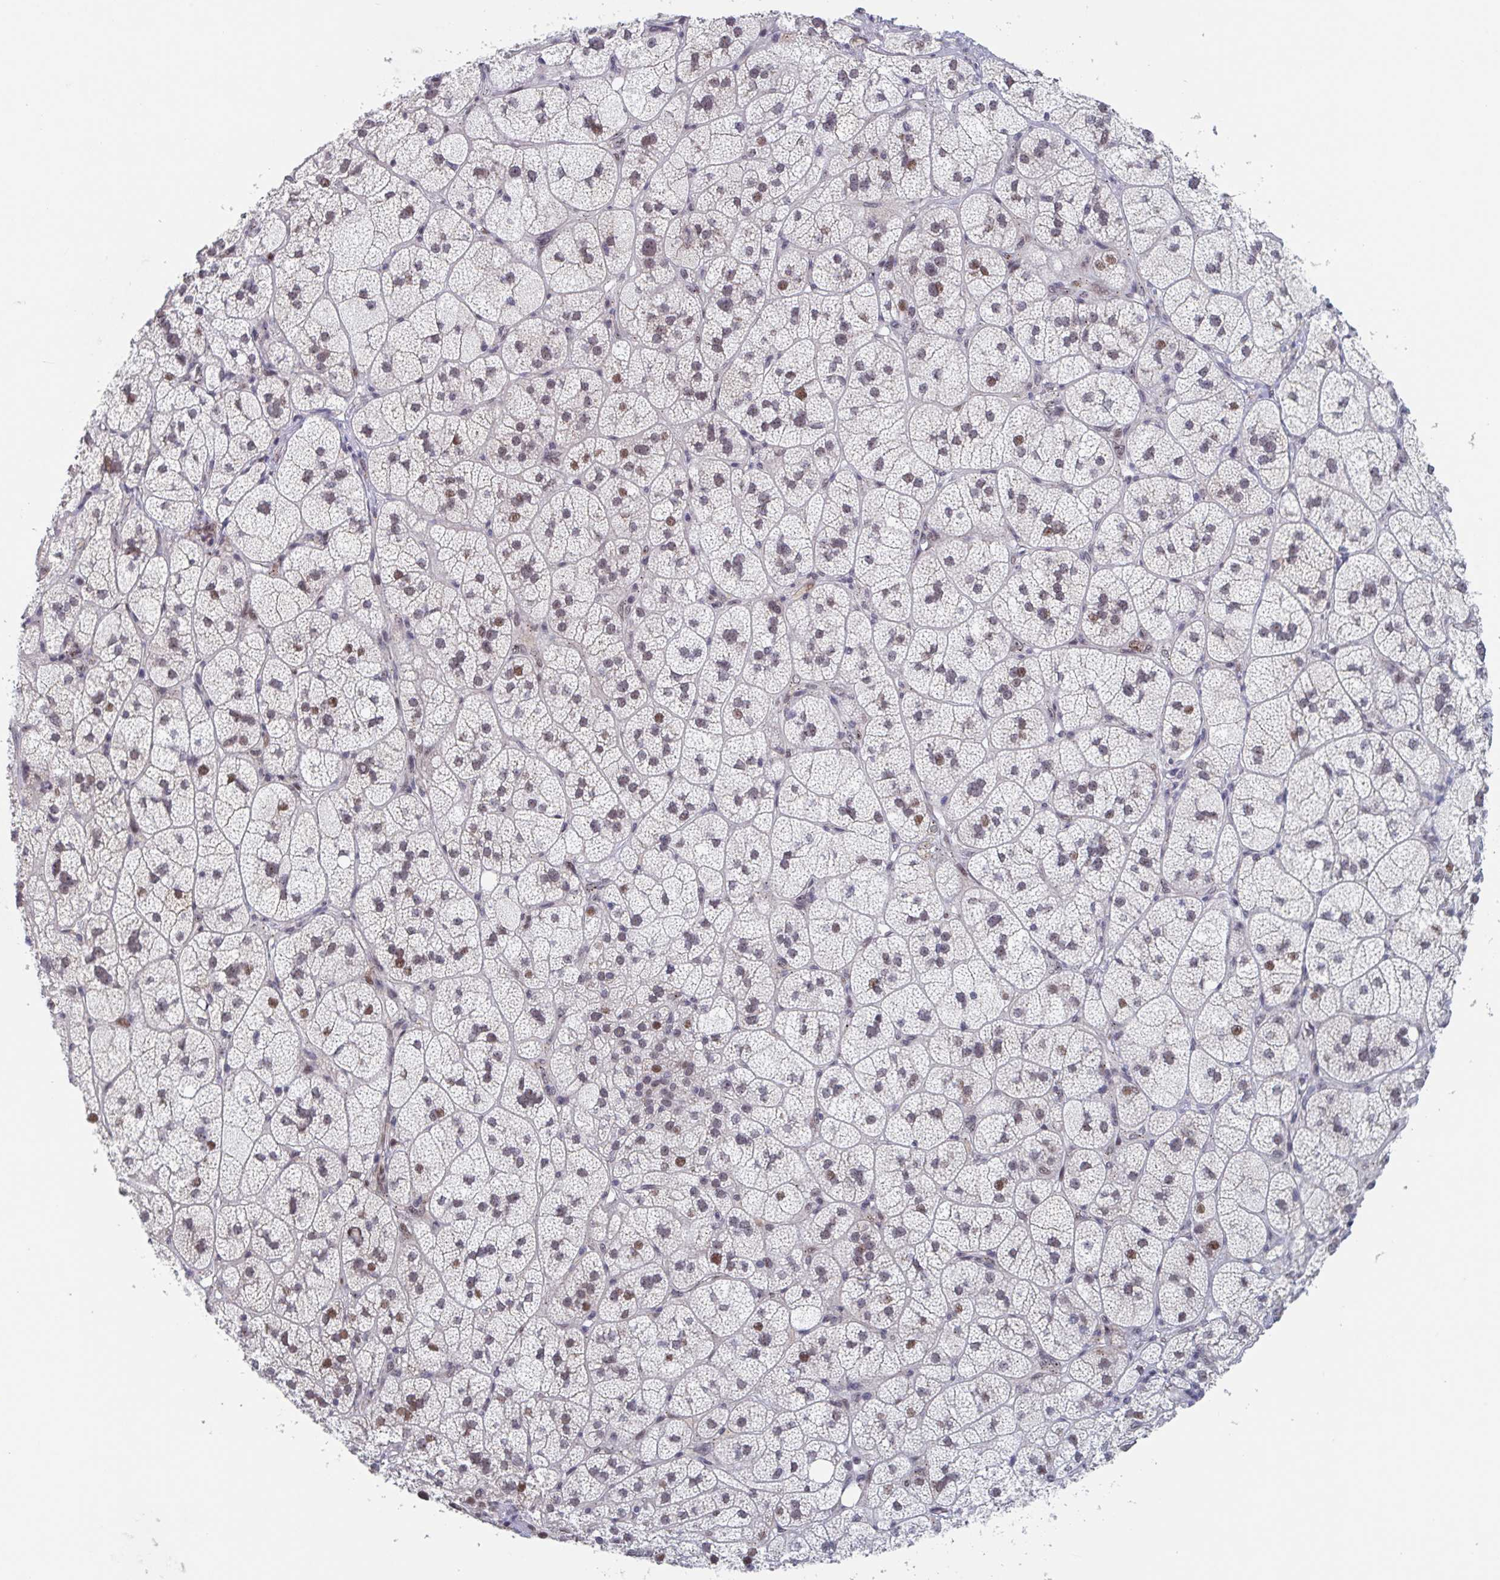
{"staining": {"intensity": "strong", "quantity": "25%-75%", "location": "nuclear"}, "tissue": "adrenal gland", "cell_type": "Glandular cells", "image_type": "normal", "snomed": [{"axis": "morphology", "description": "Normal tissue, NOS"}, {"axis": "topography", "description": "Adrenal gland"}], "caption": "Immunohistochemical staining of unremarkable adrenal gland exhibits strong nuclear protein positivity in approximately 25%-75% of glandular cells. The protein is stained brown, and the nuclei are stained in blue (DAB IHC with brightfield microscopy, high magnification).", "gene": "RNF212", "patient": {"sex": "female", "age": 60}}